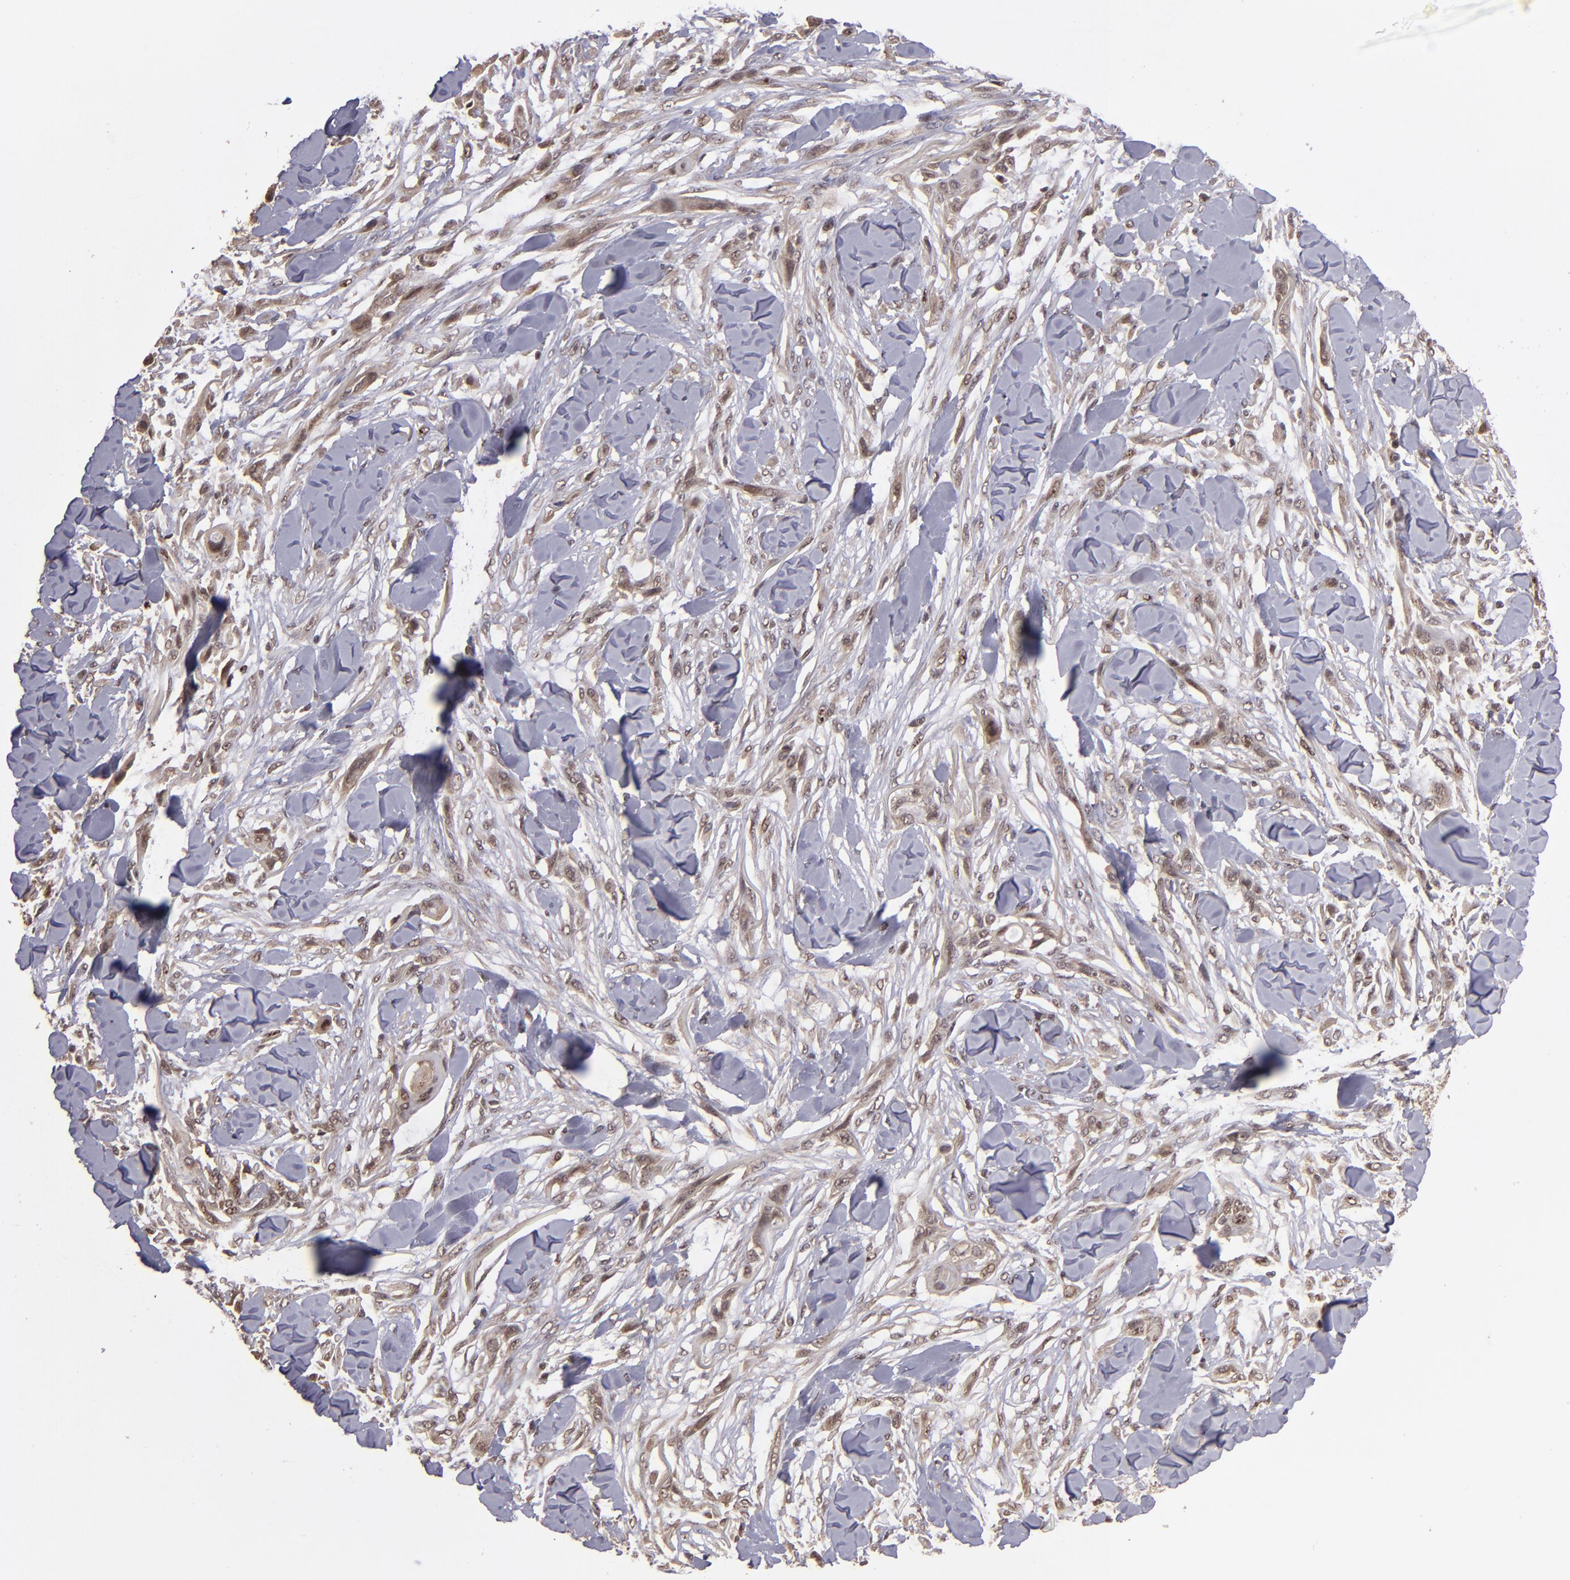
{"staining": {"intensity": "moderate", "quantity": ">75%", "location": "cytoplasmic/membranous,nuclear"}, "tissue": "skin cancer", "cell_type": "Tumor cells", "image_type": "cancer", "snomed": [{"axis": "morphology", "description": "Squamous cell carcinoma, NOS"}, {"axis": "topography", "description": "Skin"}], "caption": "An image of human squamous cell carcinoma (skin) stained for a protein displays moderate cytoplasmic/membranous and nuclear brown staining in tumor cells.", "gene": "ABHD12B", "patient": {"sex": "female", "age": 59}}